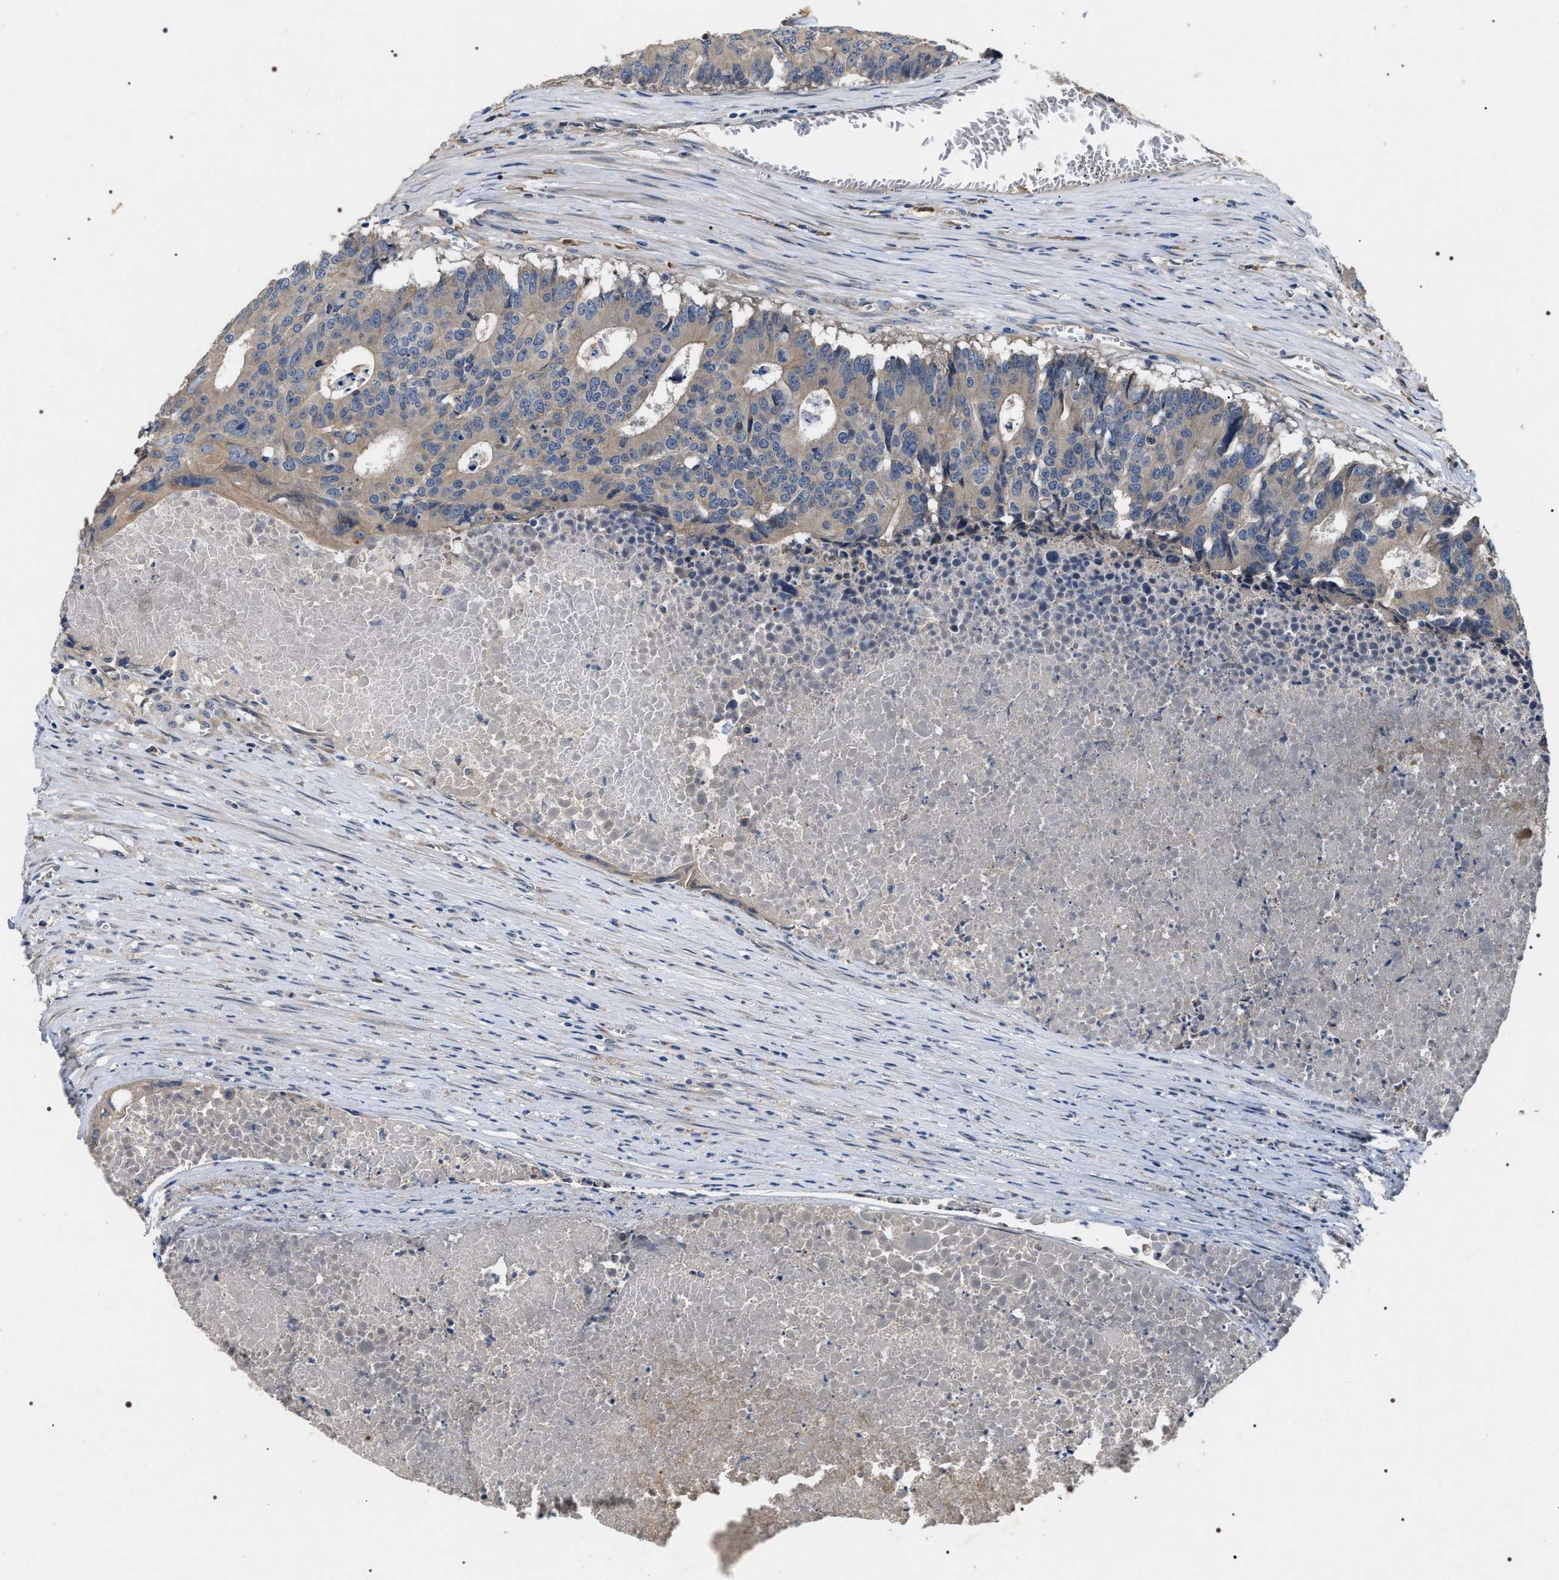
{"staining": {"intensity": "negative", "quantity": "none", "location": "none"}, "tissue": "colorectal cancer", "cell_type": "Tumor cells", "image_type": "cancer", "snomed": [{"axis": "morphology", "description": "Adenocarcinoma, NOS"}, {"axis": "topography", "description": "Colon"}], "caption": "High magnification brightfield microscopy of colorectal cancer (adenocarcinoma) stained with DAB (3,3'-diaminobenzidine) (brown) and counterstained with hematoxylin (blue): tumor cells show no significant positivity.", "gene": "IFT81", "patient": {"sex": "male", "age": 87}}